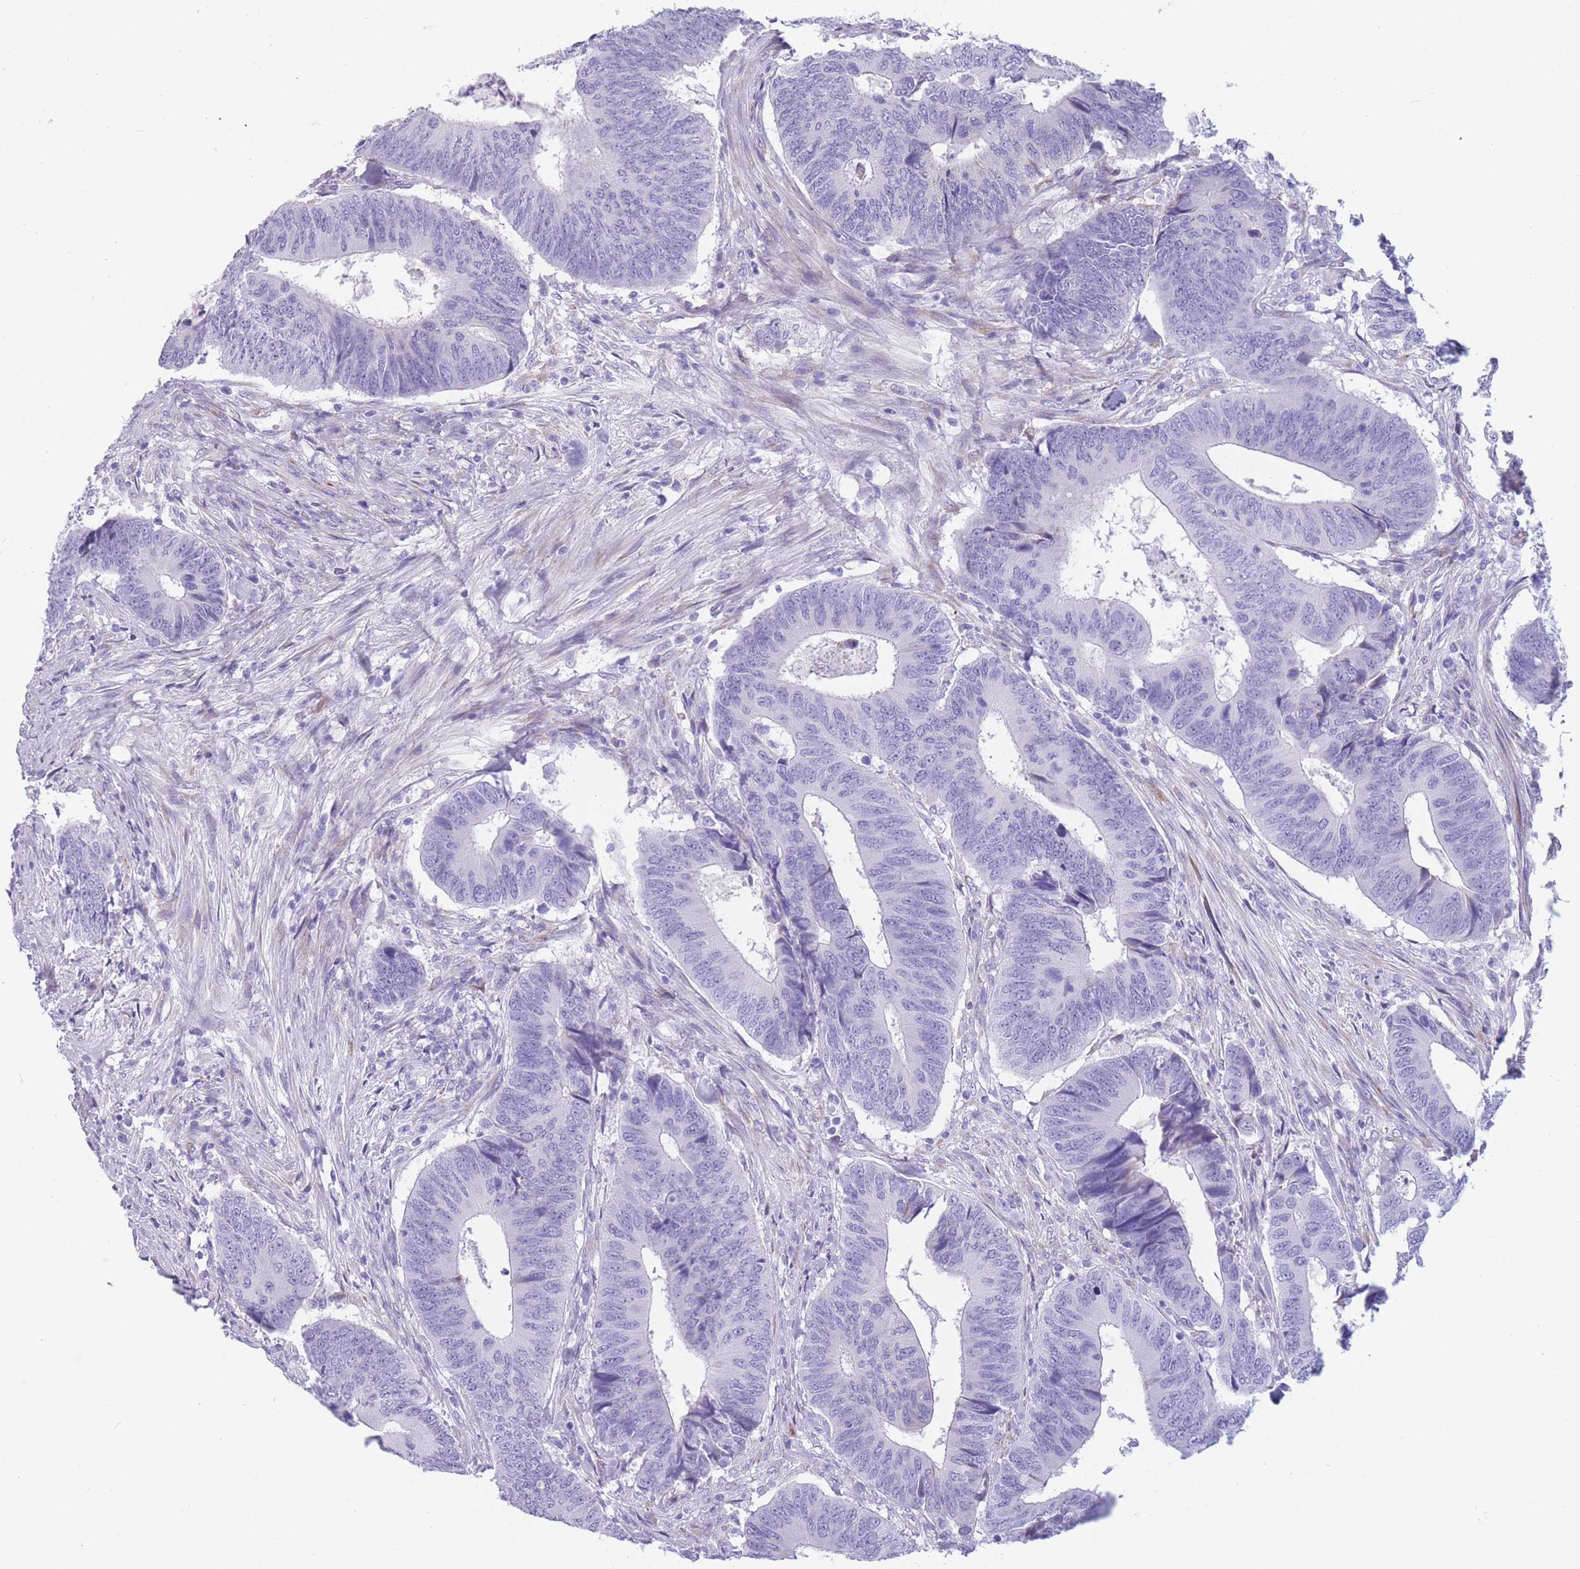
{"staining": {"intensity": "negative", "quantity": "none", "location": "none"}, "tissue": "colorectal cancer", "cell_type": "Tumor cells", "image_type": "cancer", "snomed": [{"axis": "morphology", "description": "Adenocarcinoma, NOS"}, {"axis": "topography", "description": "Colon"}], "caption": "Colorectal cancer was stained to show a protein in brown. There is no significant staining in tumor cells.", "gene": "COL27A1", "patient": {"sex": "male", "age": 87}}